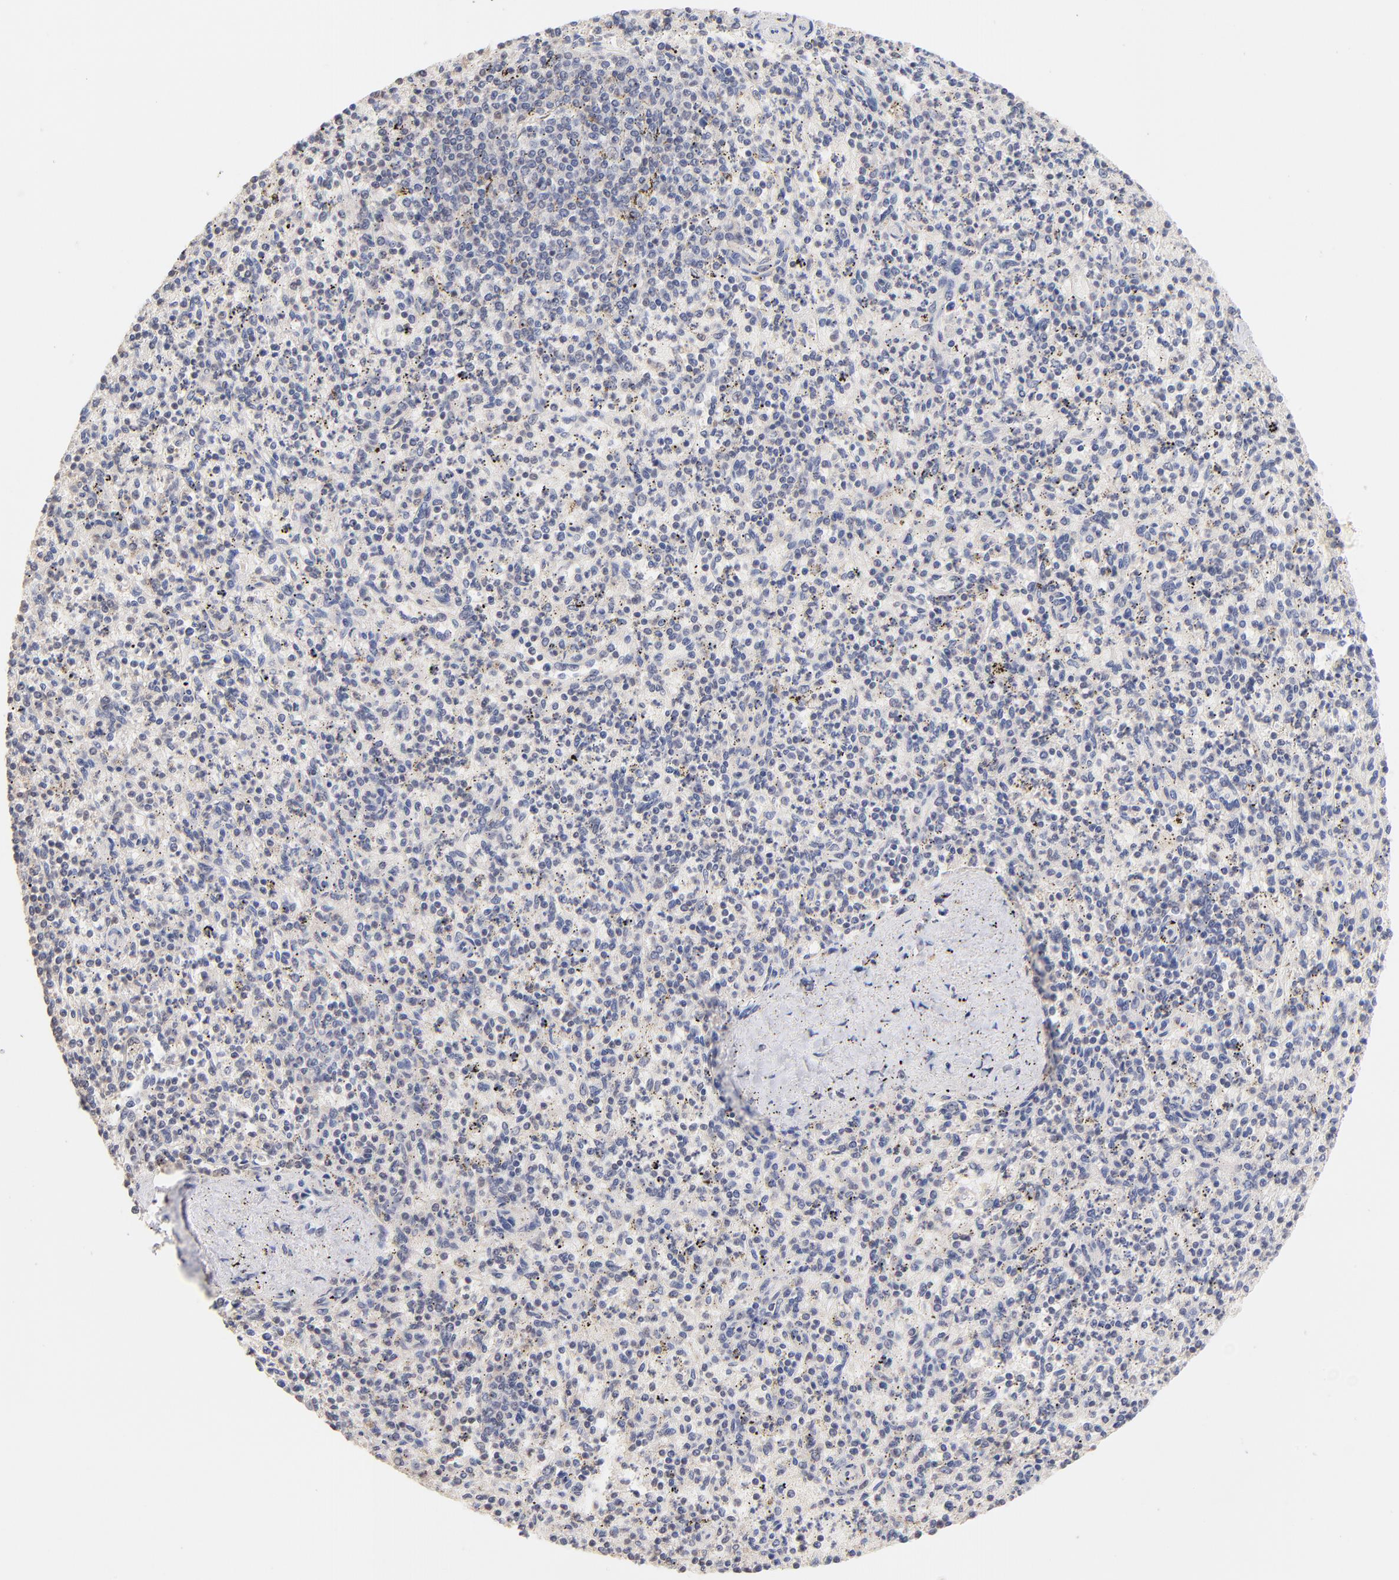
{"staining": {"intensity": "negative", "quantity": "none", "location": "none"}, "tissue": "spleen", "cell_type": "Cells in red pulp", "image_type": "normal", "snomed": [{"axis": "morphology", "description": "Normal tissue, NOS"}, {"axis": "topography", "description": "Spleen"}], "caption": "A high-resolution micrograph shows IHC staining of unremarkable spleen, which demonstrates no significant staining in cells in red pulp.", "gene": "RIBC2", "patient": {"sex": "male", "age": 72}}